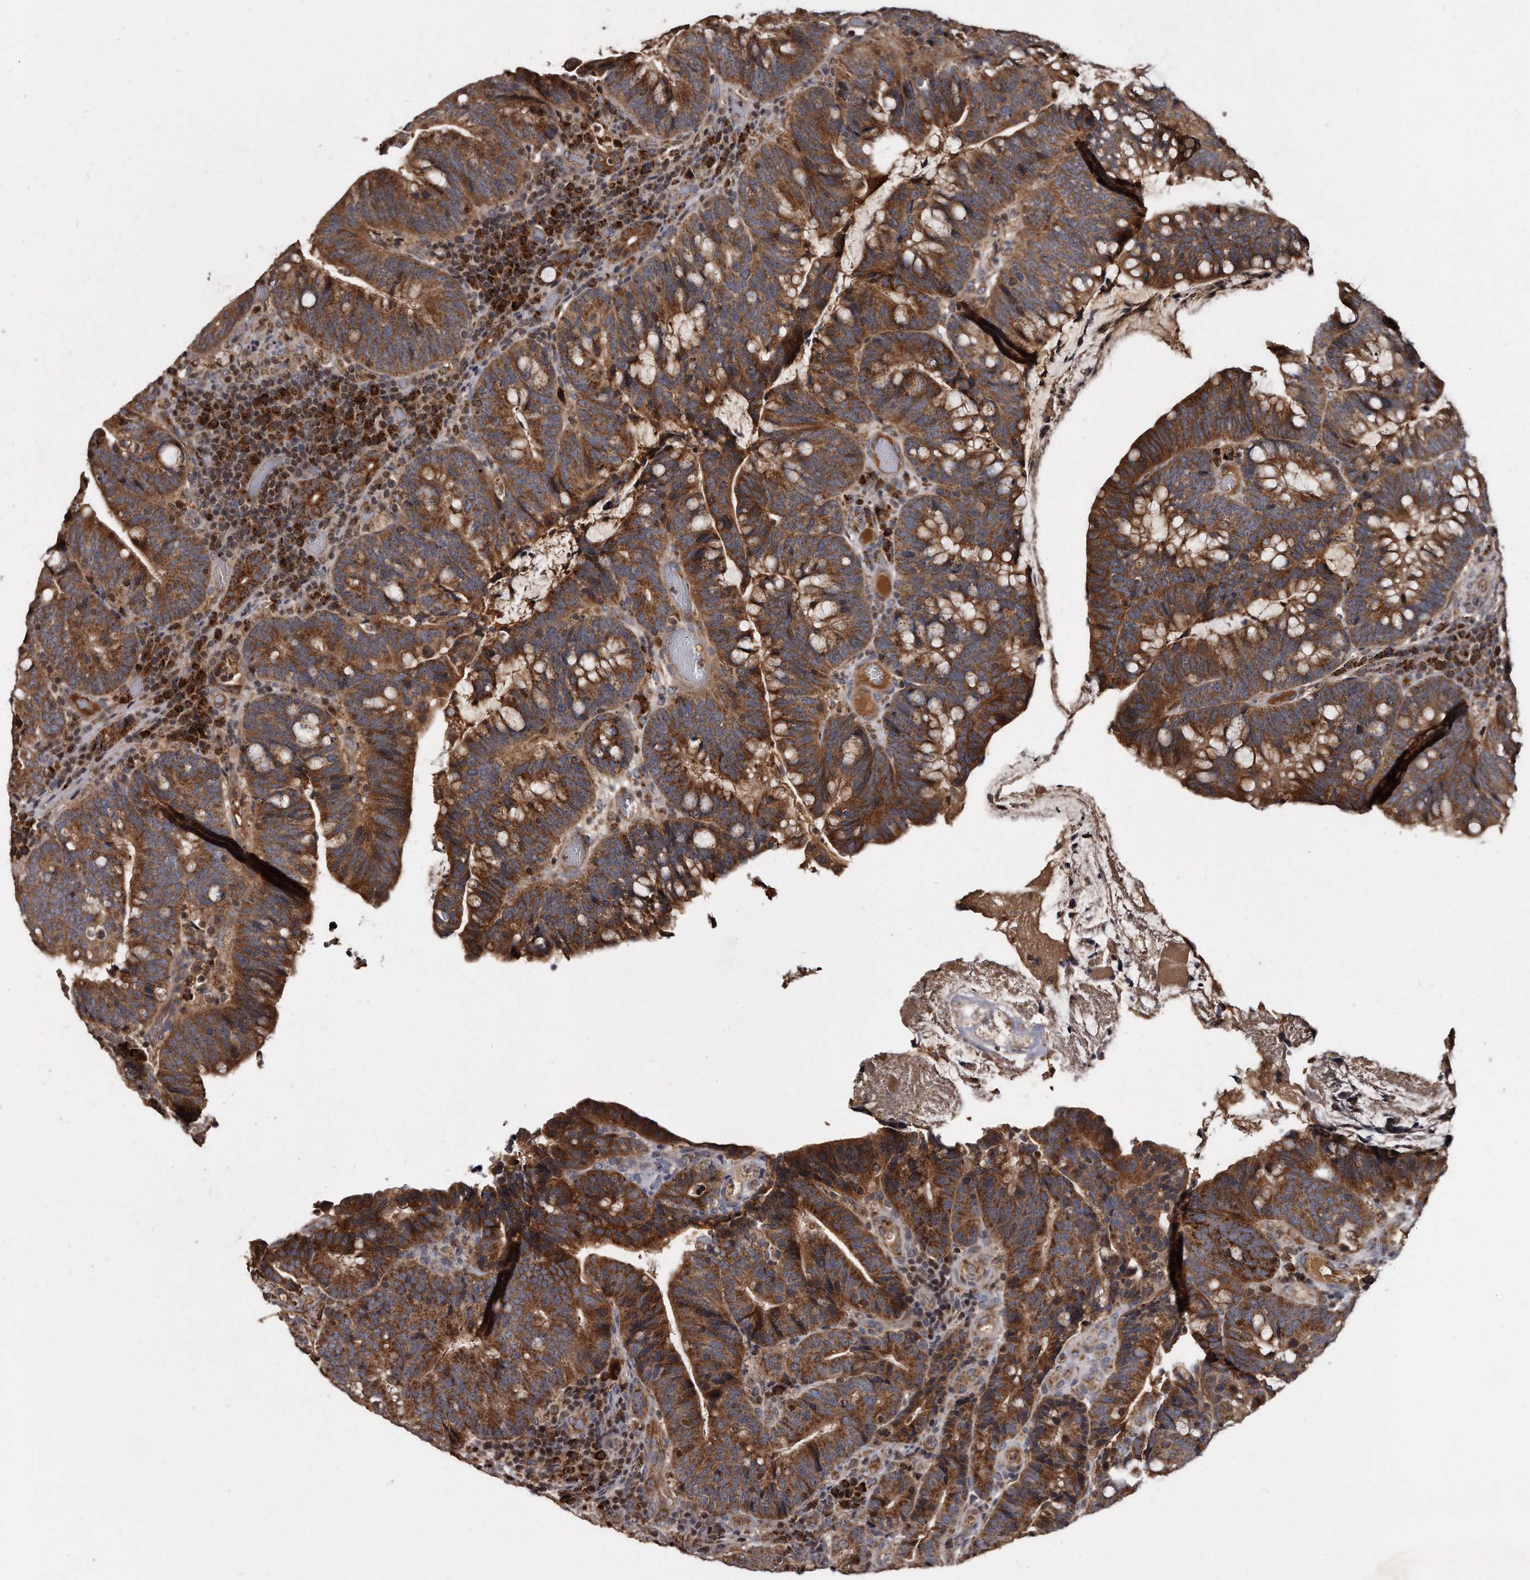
{"staining": {"intensity": "strong", "quantity": ">75%", "location": "cytoplasmic/membranous"}, "tissue": "colorectal cancer", "cell_type": "Tumor cells", "image_type": "cancer", "snomed": [{"axis": "morphology", "description": "Adenocarcinoma, NOS"}, {"axis": "topography", "description": "Colon"}], "caption": "Immunohistochemistry of colorectal cancer (adenocarcinoma) shows high levels of strong cytoplasmic/membranous positivity in about >75% of tumor cells. (IHC, brightfield microscopy, high magnification).", "gene": "FAM136A", "patient": {"sex": "female", "age": 66}}